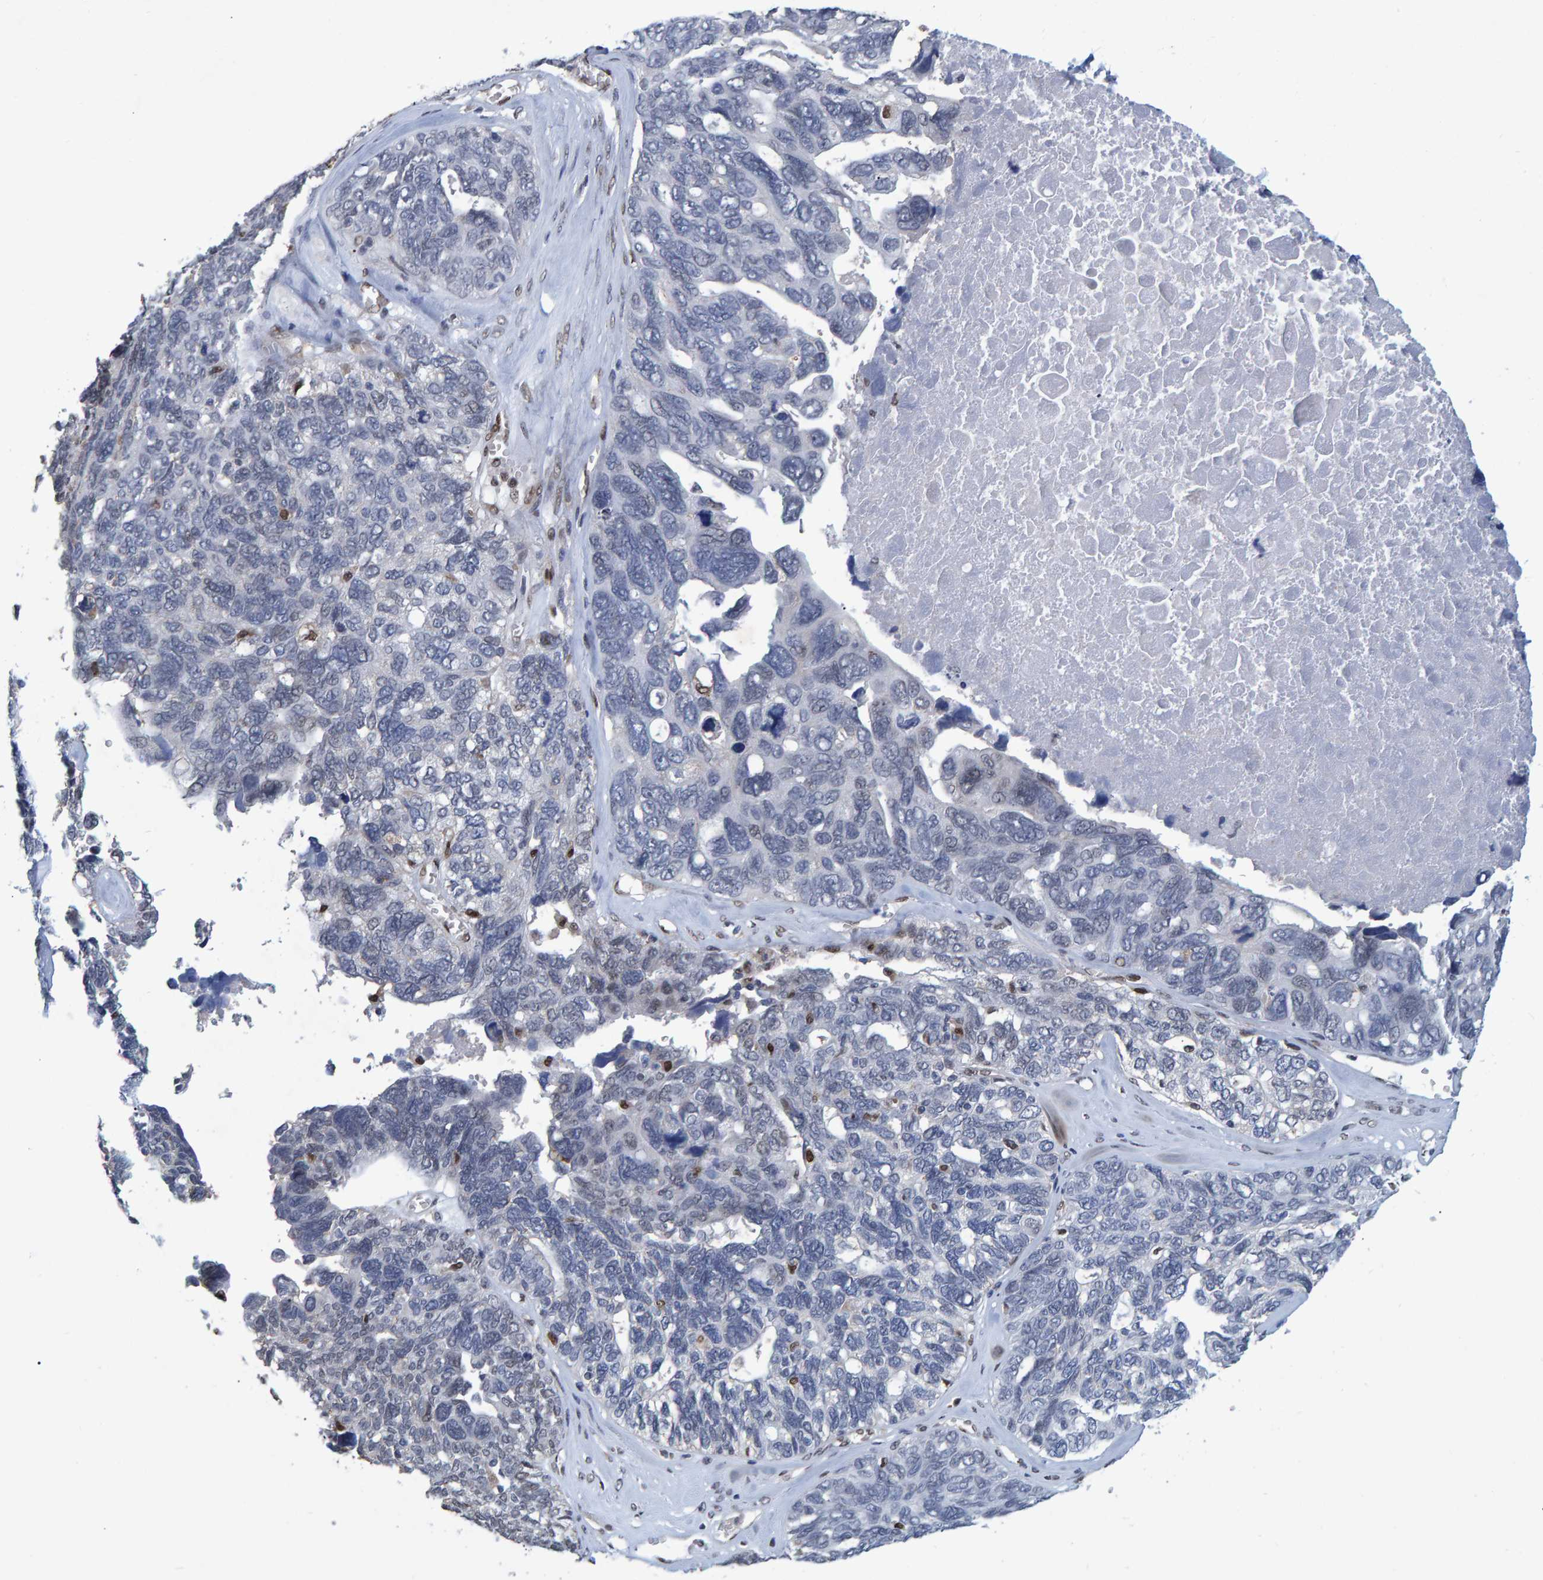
{"staining": {"intensity": "negative", "quantity": "none", "location": "none"}, "tissue": "ovarian cancer", "cell_type": "Tumor cells", "image_type": "cancer", "snomed": [{"axis": "morphology", "description": "Cystadenocarcinoma, serous, NOS"}, {"axis": "topography", "description": "Ovary"}], "caption": "IHC histopathology image of neoplastic tissue: ovarian cancer (serous cystadenocarcinoma) stained with DAB (3,3'-diaminobenzidine) exhibits no significant protein staining in tumor cells.", "gene": "QKI", "patient": {"sex": "female", "age": 79}}